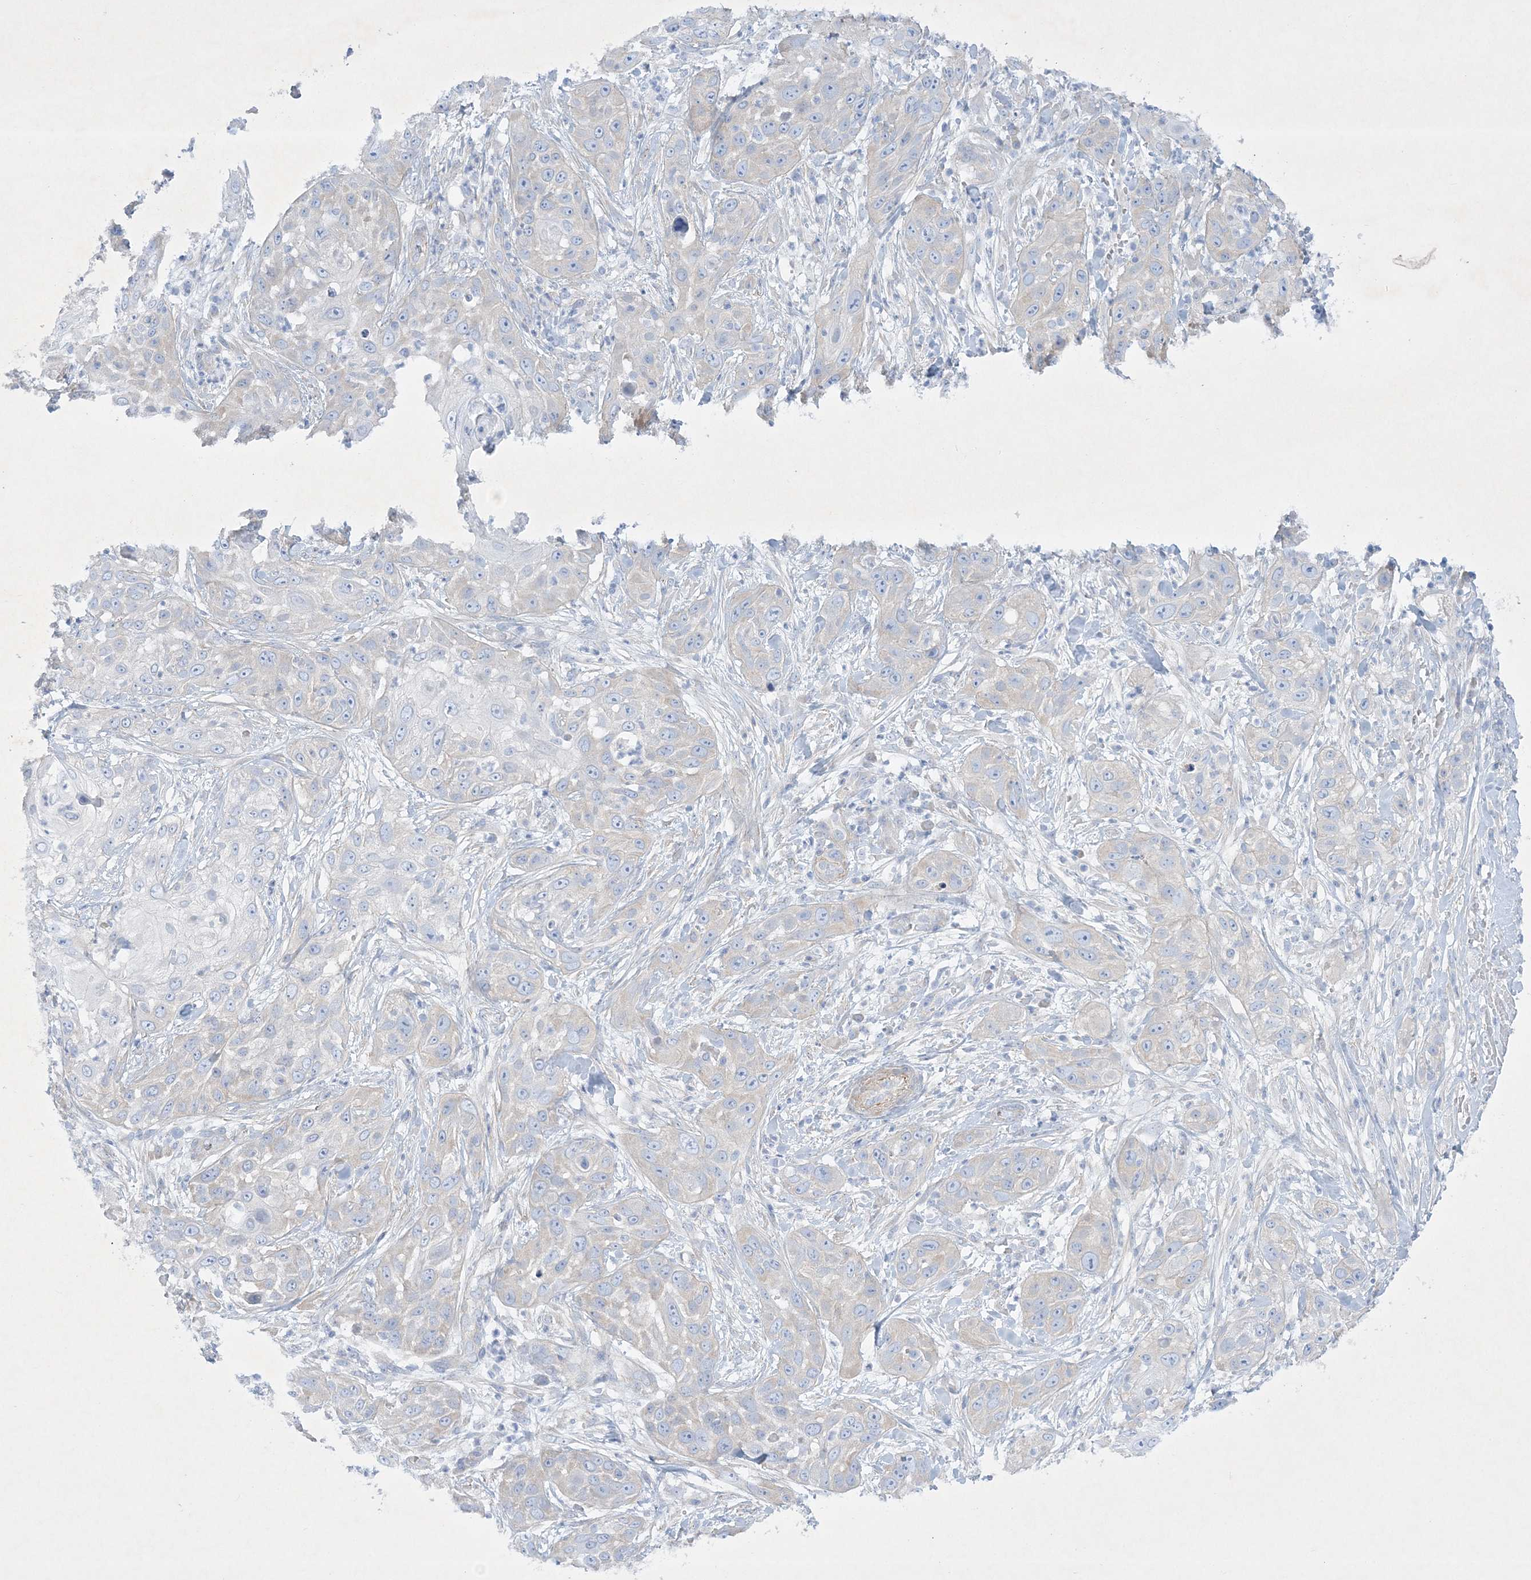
{"staining": {"intensity": "weak", "quantity": "<25%", "location": "cytoplasmic/membranous"}, "tissue": "skin cancer", "cell_type": "Tumor cells", "image_type": "cancer", "snomed": [{"axis": "morphology", "description": "Squamous cell carcinoma, NOS"}, {"axis": "topography", "description": "Skin"}], "caption": "A high-resolution image shows immunohistochemistry staining of skin squamous cell carcinoma, which shows no significant positivity in tumor cells.", "gene": "FARSB", "patient": {"sex": "female", "age": 44}}